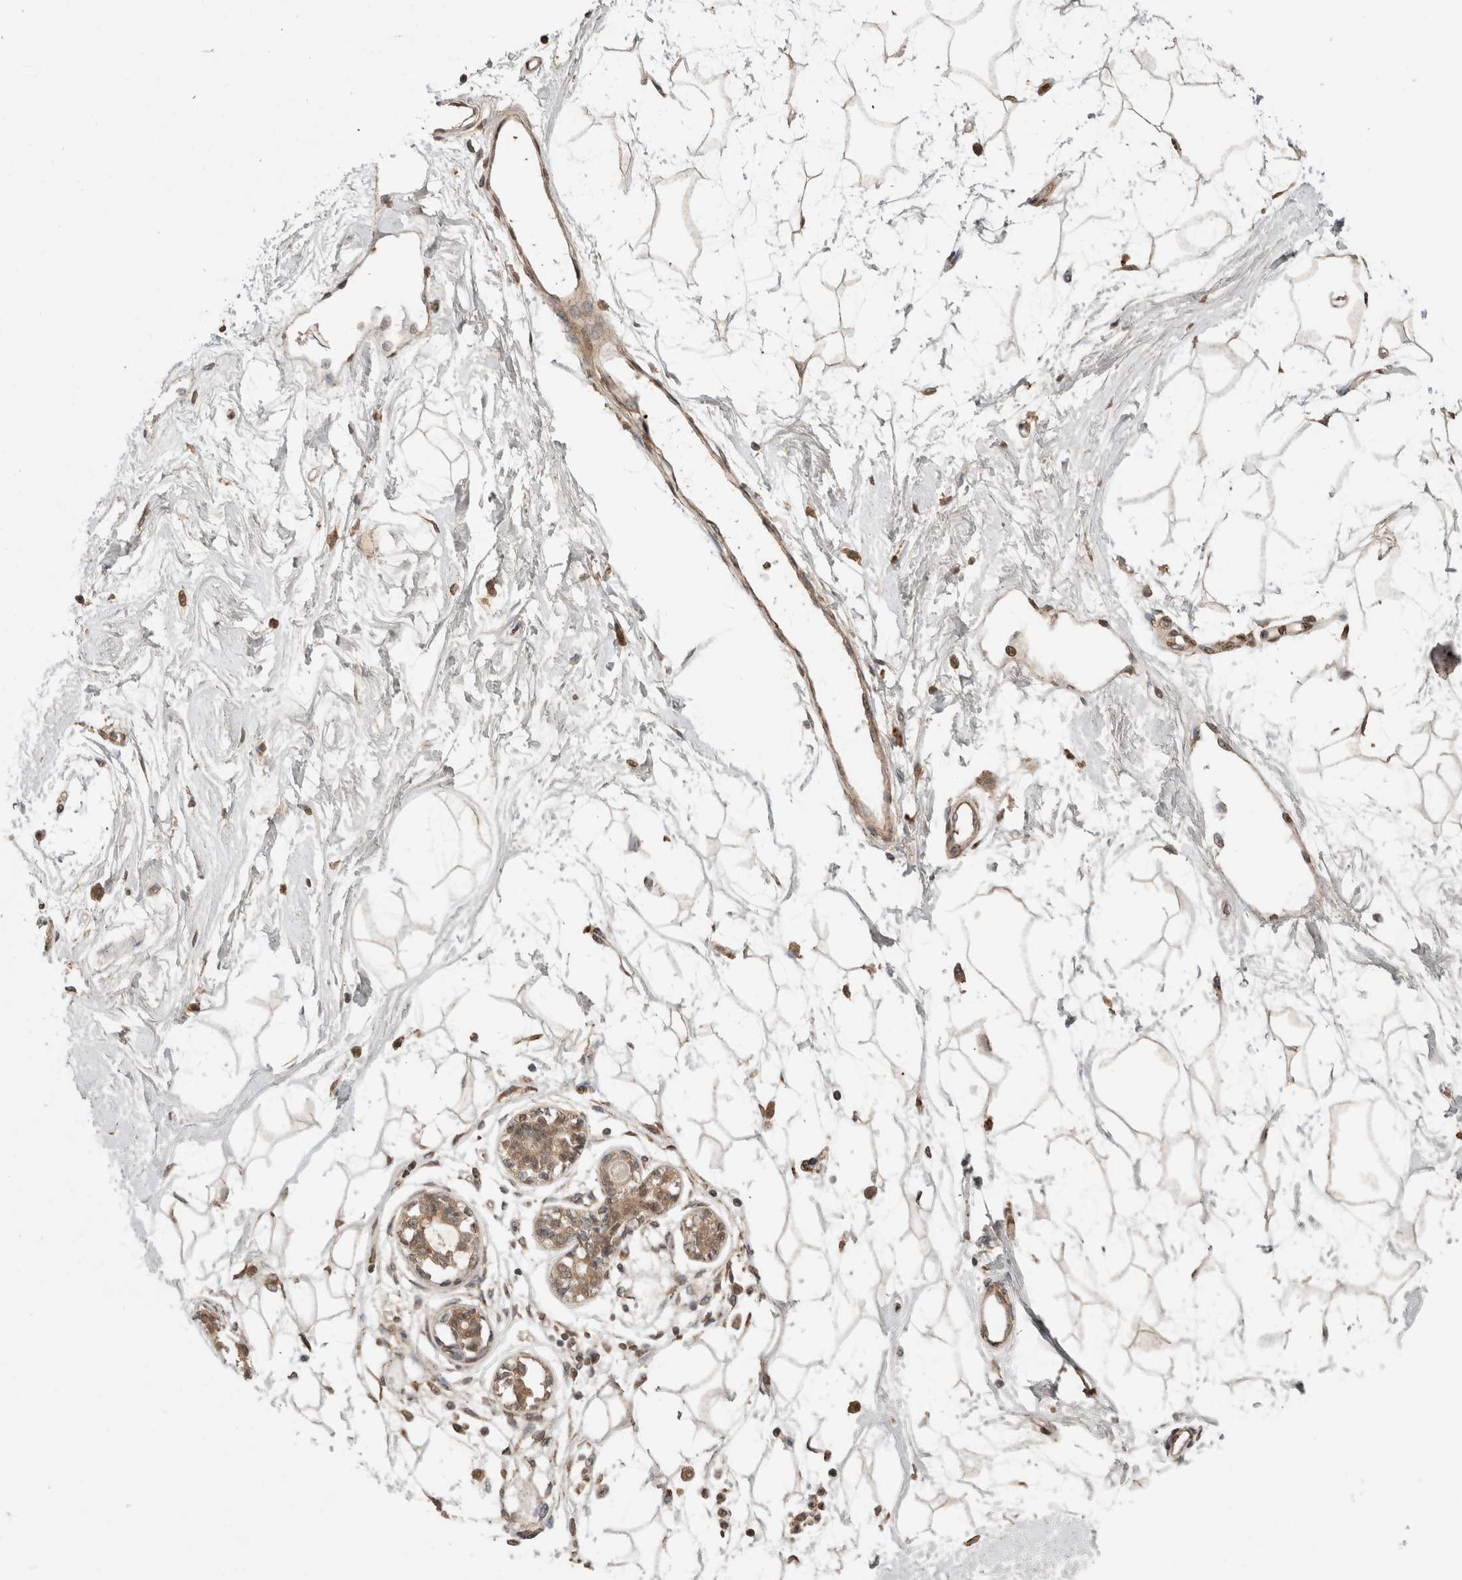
{"staining": {"intensity": "moderate", "quantity": "<25%", "location": "cytoplasmic/membranous,nuclear"}, "tissue": "breast", "cell_type": "Adipocytes", "image_type": "normal", "snomed": [{"axis": "morphology", "description": "Normal tissue, NOS"}, {"axis": "topography", "description": "Breast"}], "caption": "Immunohistochemistry staining of normal breast, which exhibits low levels of moderate cytoplasmic/membranous,nuclear expression in approximately <25% of adipocytes indicating moderate cytoplasmic/membranous,nuclear protein staining. The staining was performed using DAB (brown) for protein detection and nuclei were counterstained in hematoxylin (blue).", "gene": "FAM3A", "patient": {"sex": "female", "age": 45}}